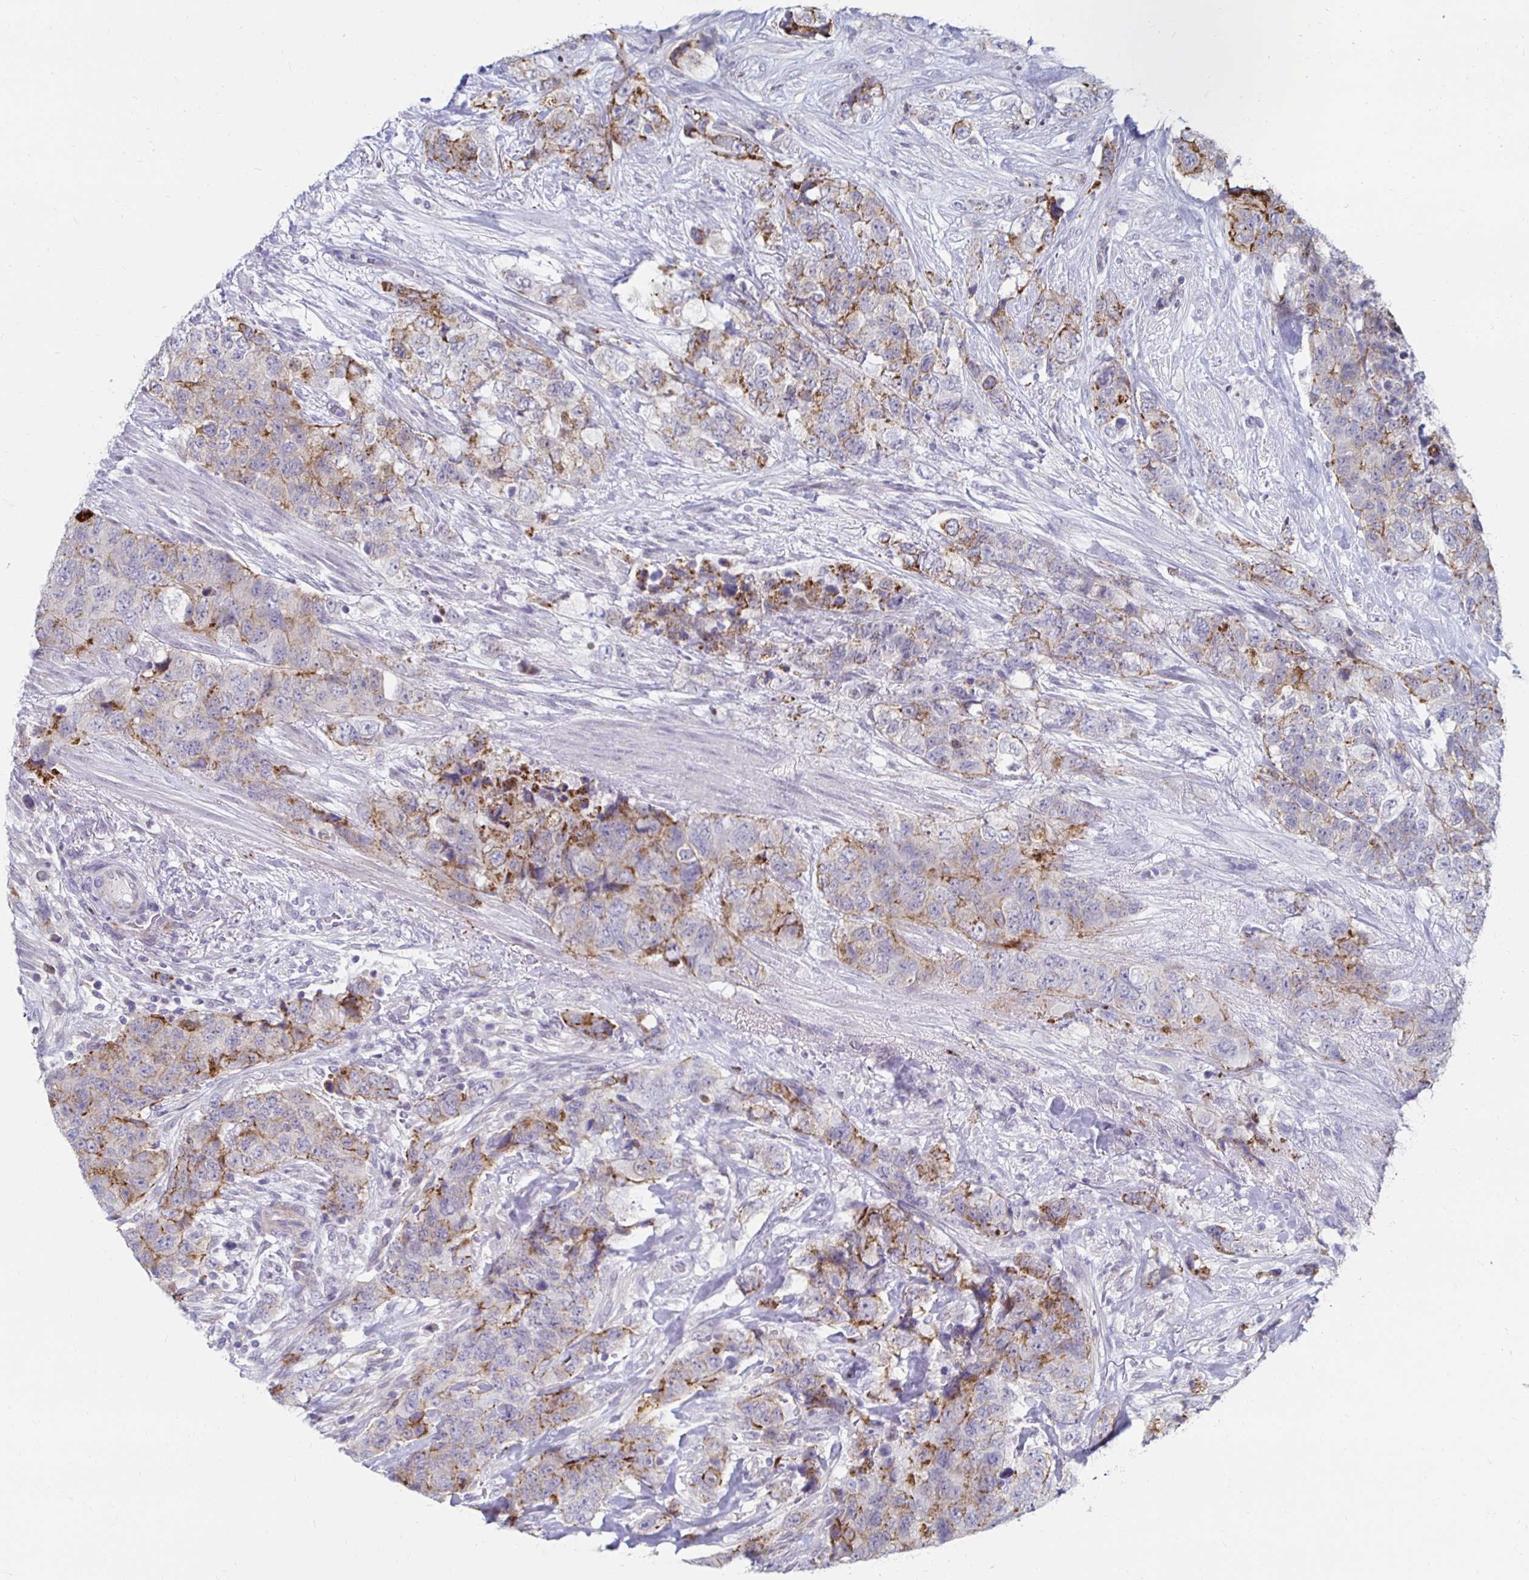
{"staining": {"intensity": "moderate", "quantity": "25%-75%", "location": "cytoplasmic/membranous"}, "tissue": "urothelial cancer", "cell_type": "Tumor cells", "image_type": "cancer", "snomed": [{"axis": "morphology", "description": "Urothelial carcinoma, High grade"}, {"axis": "topography", "description": "Urinary bladder"}], "caption": "An immunohistochemistry (IHC) image of neoplastic tissue is shown. Protein staining in brown shows moderate cytoplasmic/membranous positivity in urothelial cancer within tumor cells.", "gene": "NOCT", "patient": {"sex": "female", "age": 78}}